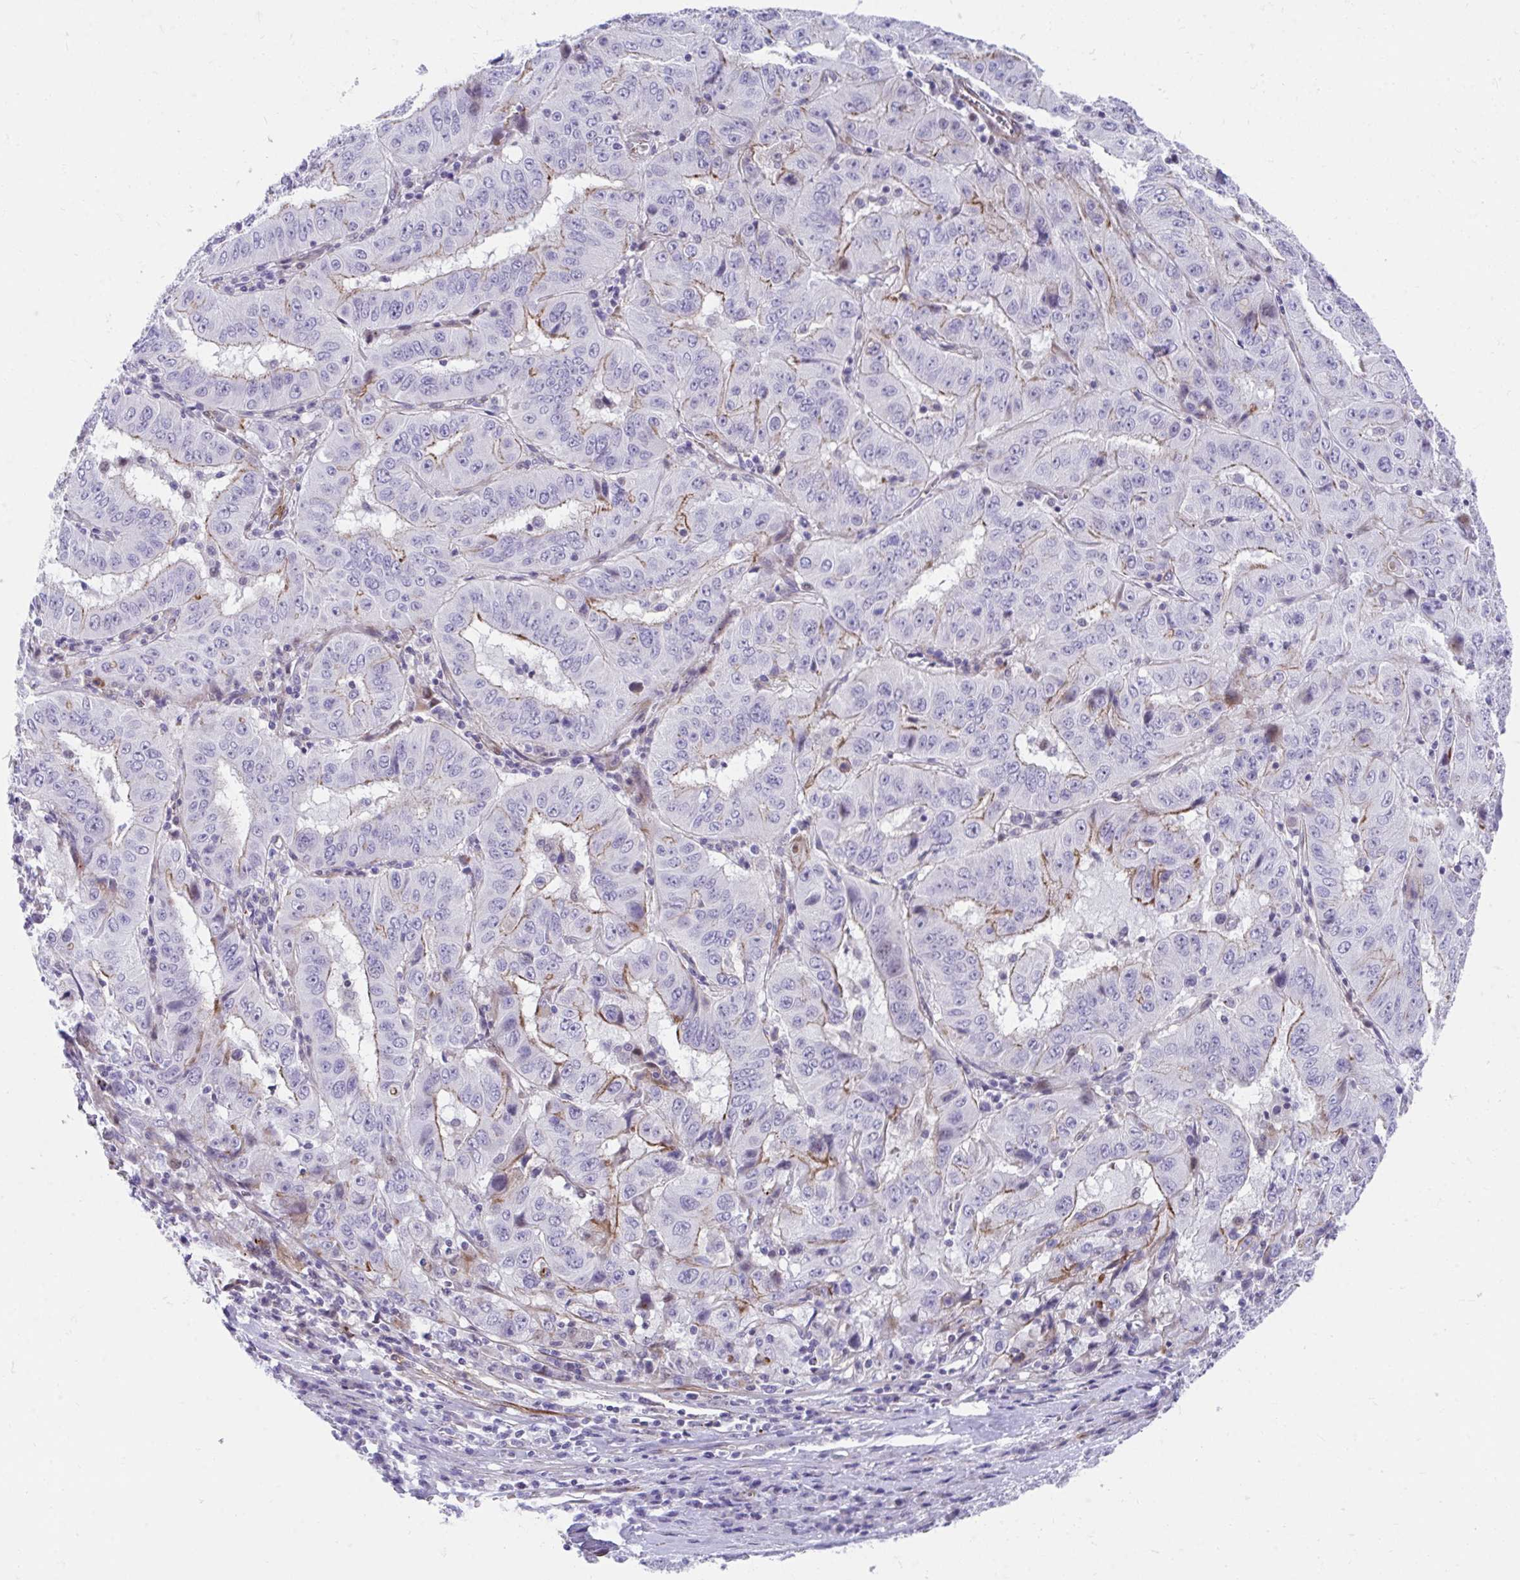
{"staining": {"intensity": "weak", "quantity": "<25%", "location": "cytoplasmic/membranous"}, "tissue": "pancreatic cancer", "cell_type": "Tumor cells", "image_type": "cancer", "snomed": [{"axis": "morphology", "description": "Adenocarcinoma, NOS"}, {"axis": "topography", "description": "Pancreas"}], "caption": "Immunohistochemistry (IHC) micrograph of neoplastic tissue: human pancreatic adenocarcinoma stained with DAB shows no significant protein staining in tumor cells.", "gene": "CSTB", "patient": {"sex": "male", "age": 63}}